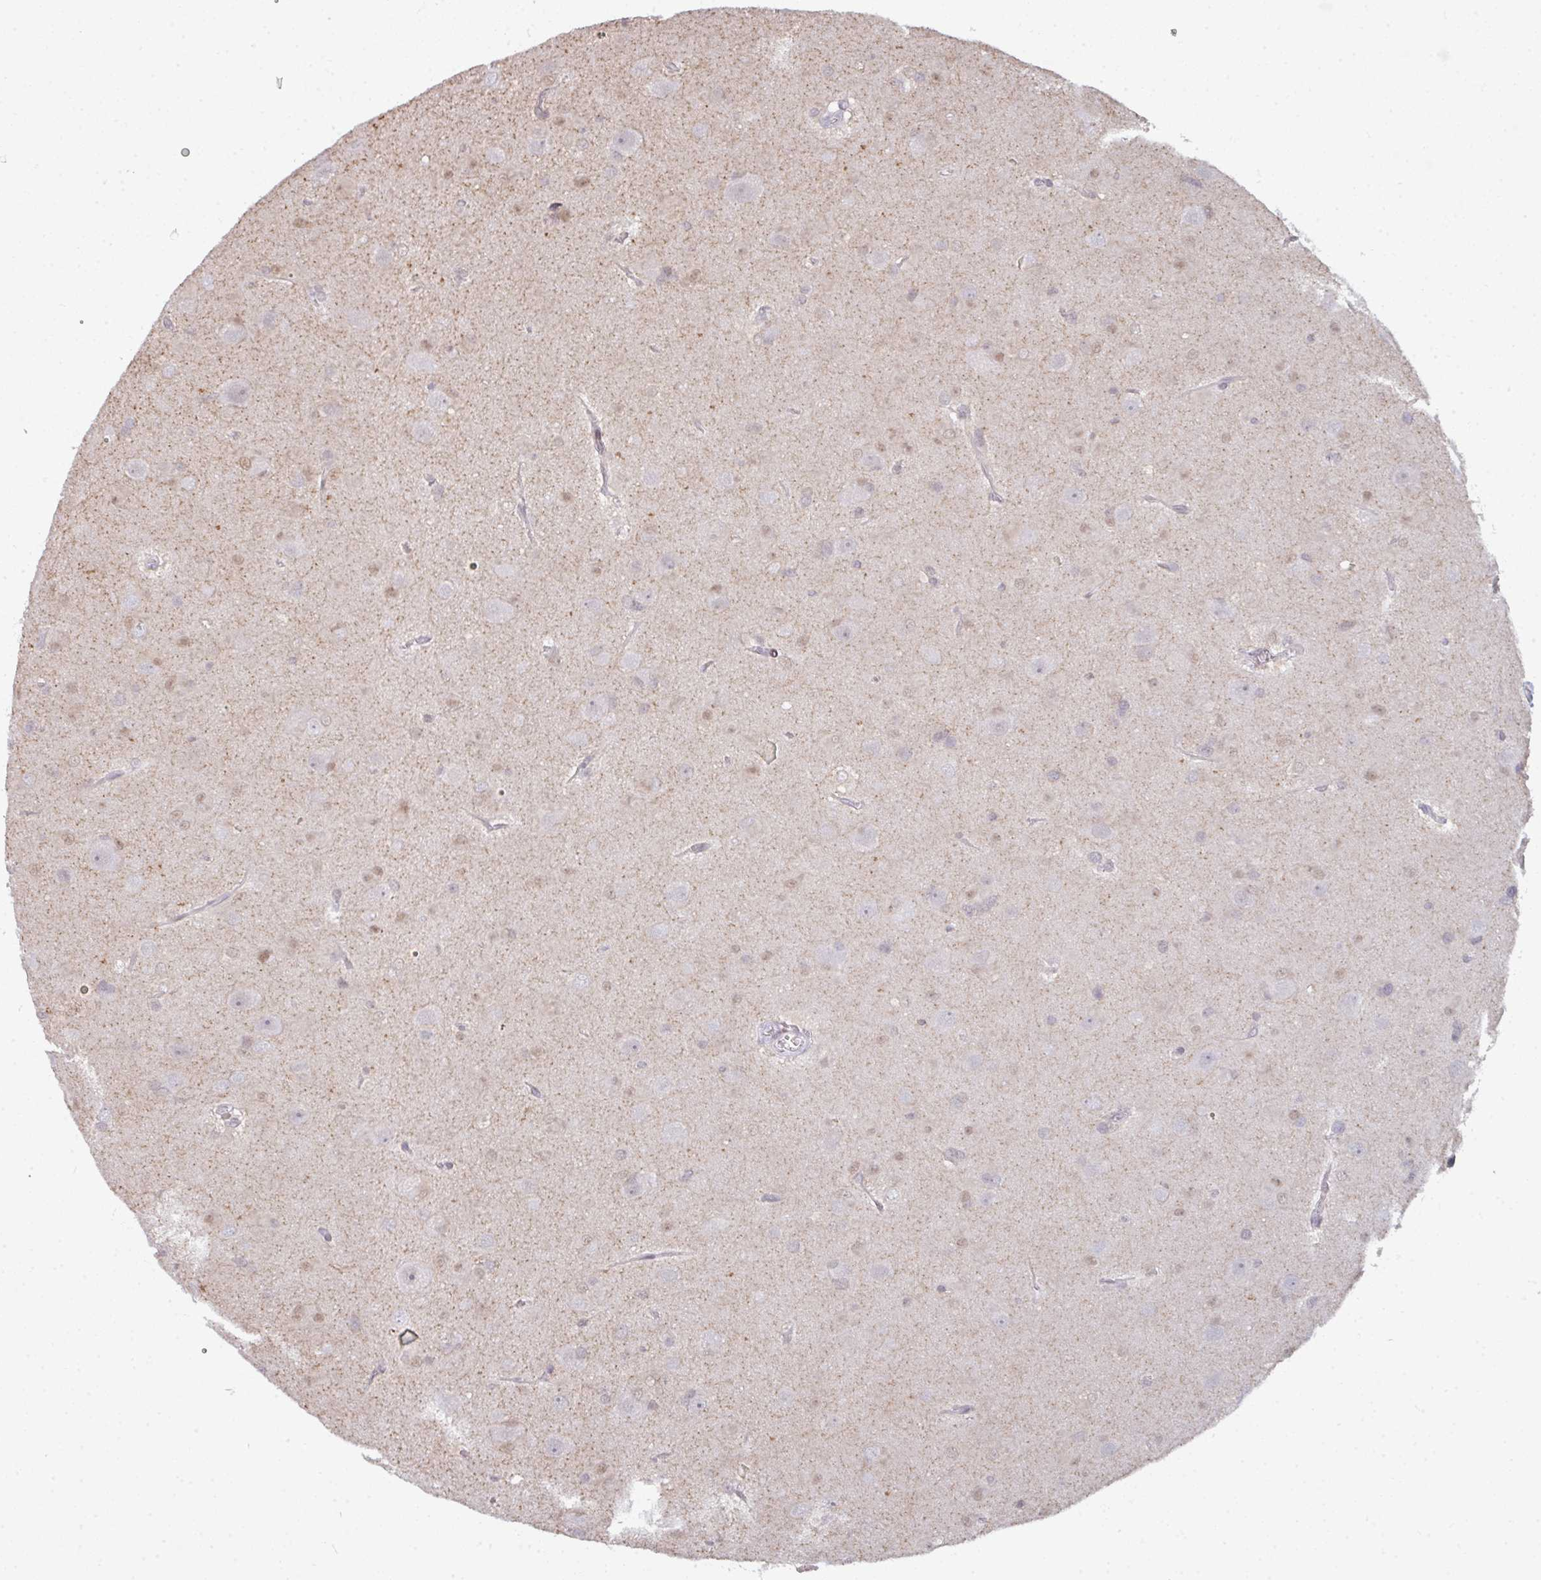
{"staining": {"intensity": "negative", "quantity": "none", "location": "none"}, "tissue": "glioma", "cell_type": "Tumor cells", "image_type": "cancer", "snomed": [{"axis": "morphology", "description": "Glioma, malignant, Low grade"}, {"axis": "topography", "description": "Brain"}], "caption": "The photomicrograph displays no staining of tumor cells in low-grade glioma (malignant). (IHC, brightfield microscopy, high magnification).", "gene": "ATF1", "patient": {"sex": "male", "age": 58}}